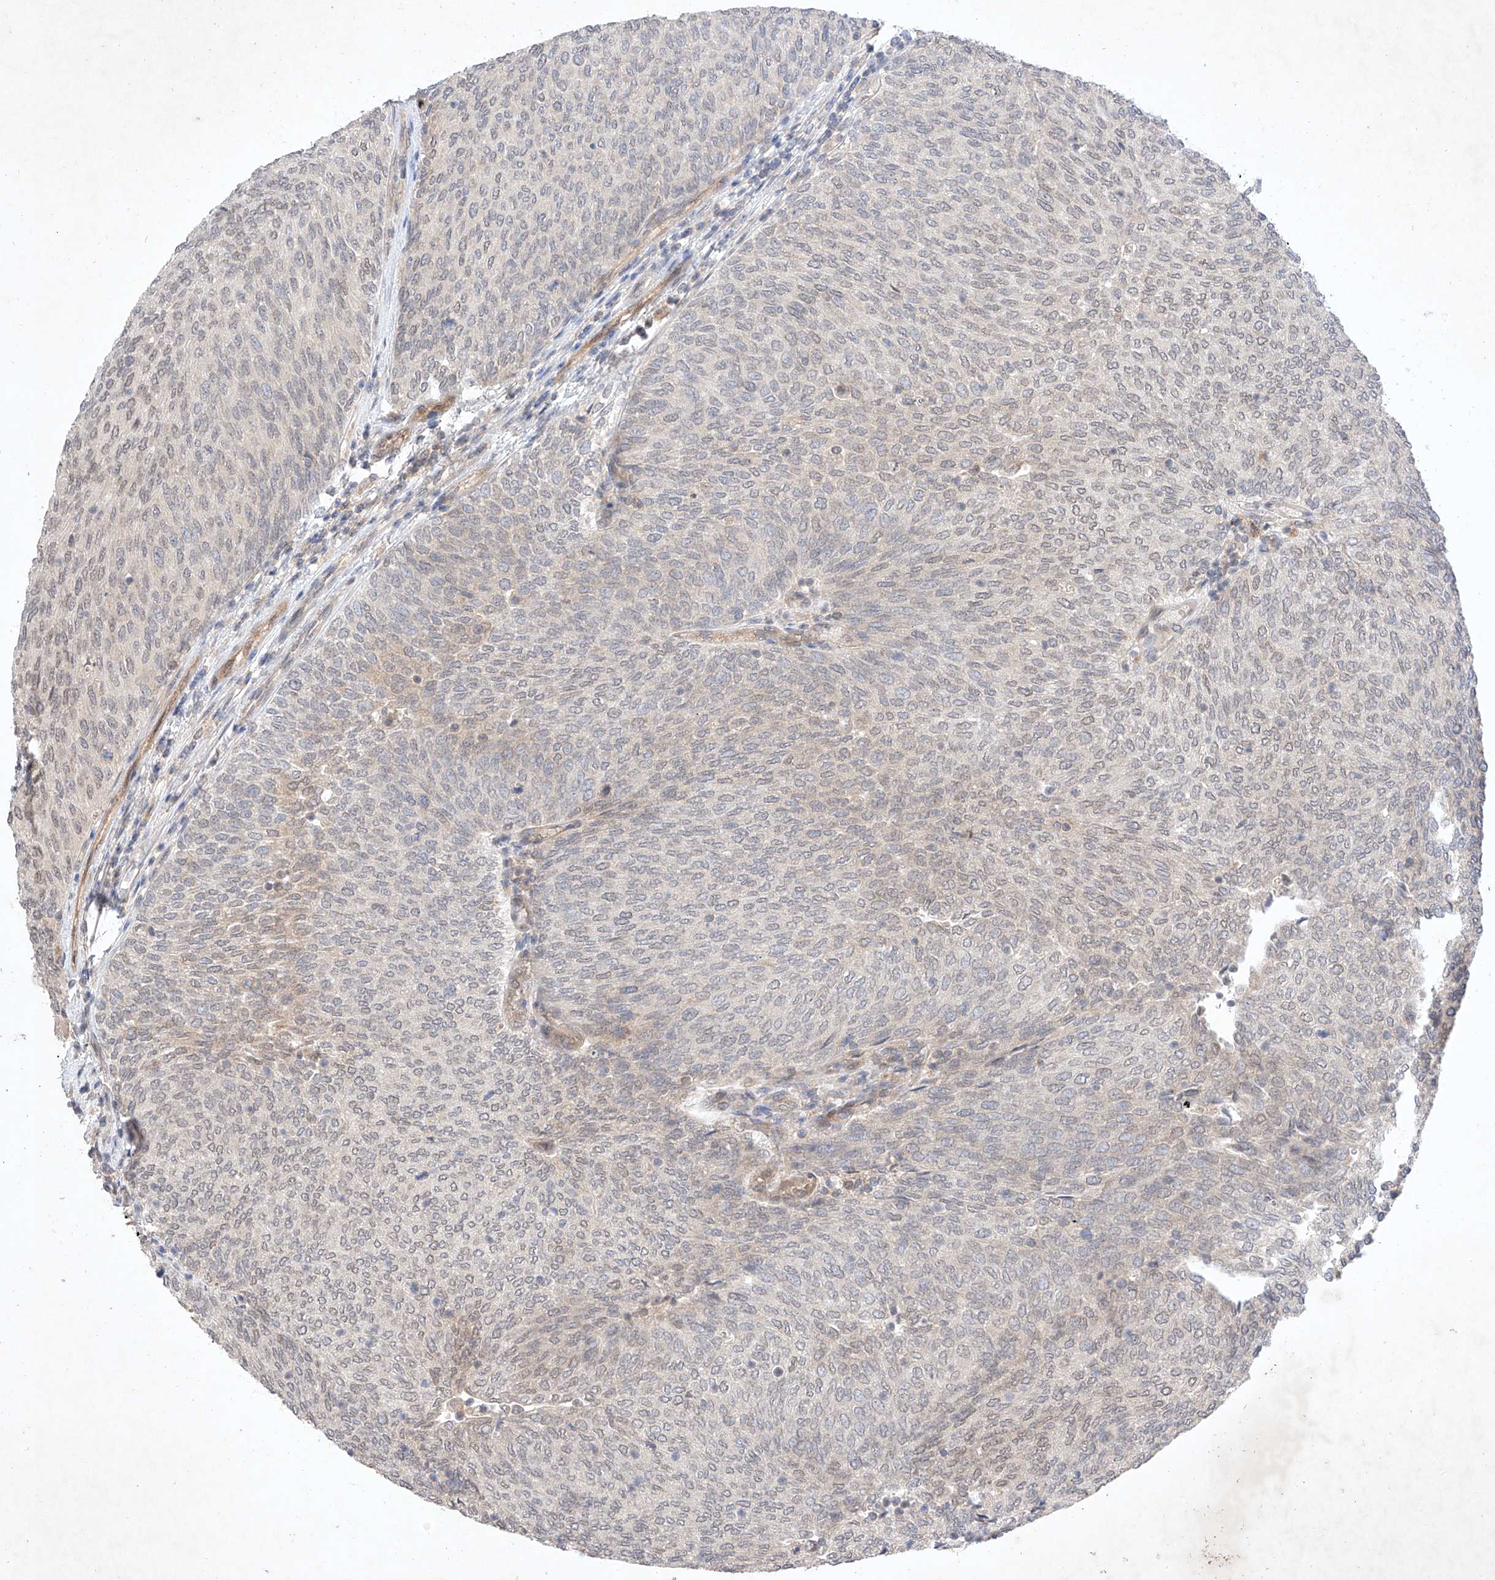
{"staining": {"intensity": "negative", "quantity": "none", "location": "none"}, "tissue": "urothelial cancer", "cell_type": "Tumor cells", "image_type": "cancer", "snomed": [{"axis": "morphology", "description": "Urothelial carcinoma, Low grade"}, {"axis": "topography", "description": "Urinary bladder"}], "caption": "Immunohistochemistry of human urothelial cancer displays no expression in tumor cells.", "gene": "ZNF124", "patient": {"sex": "female", "age": 79}}